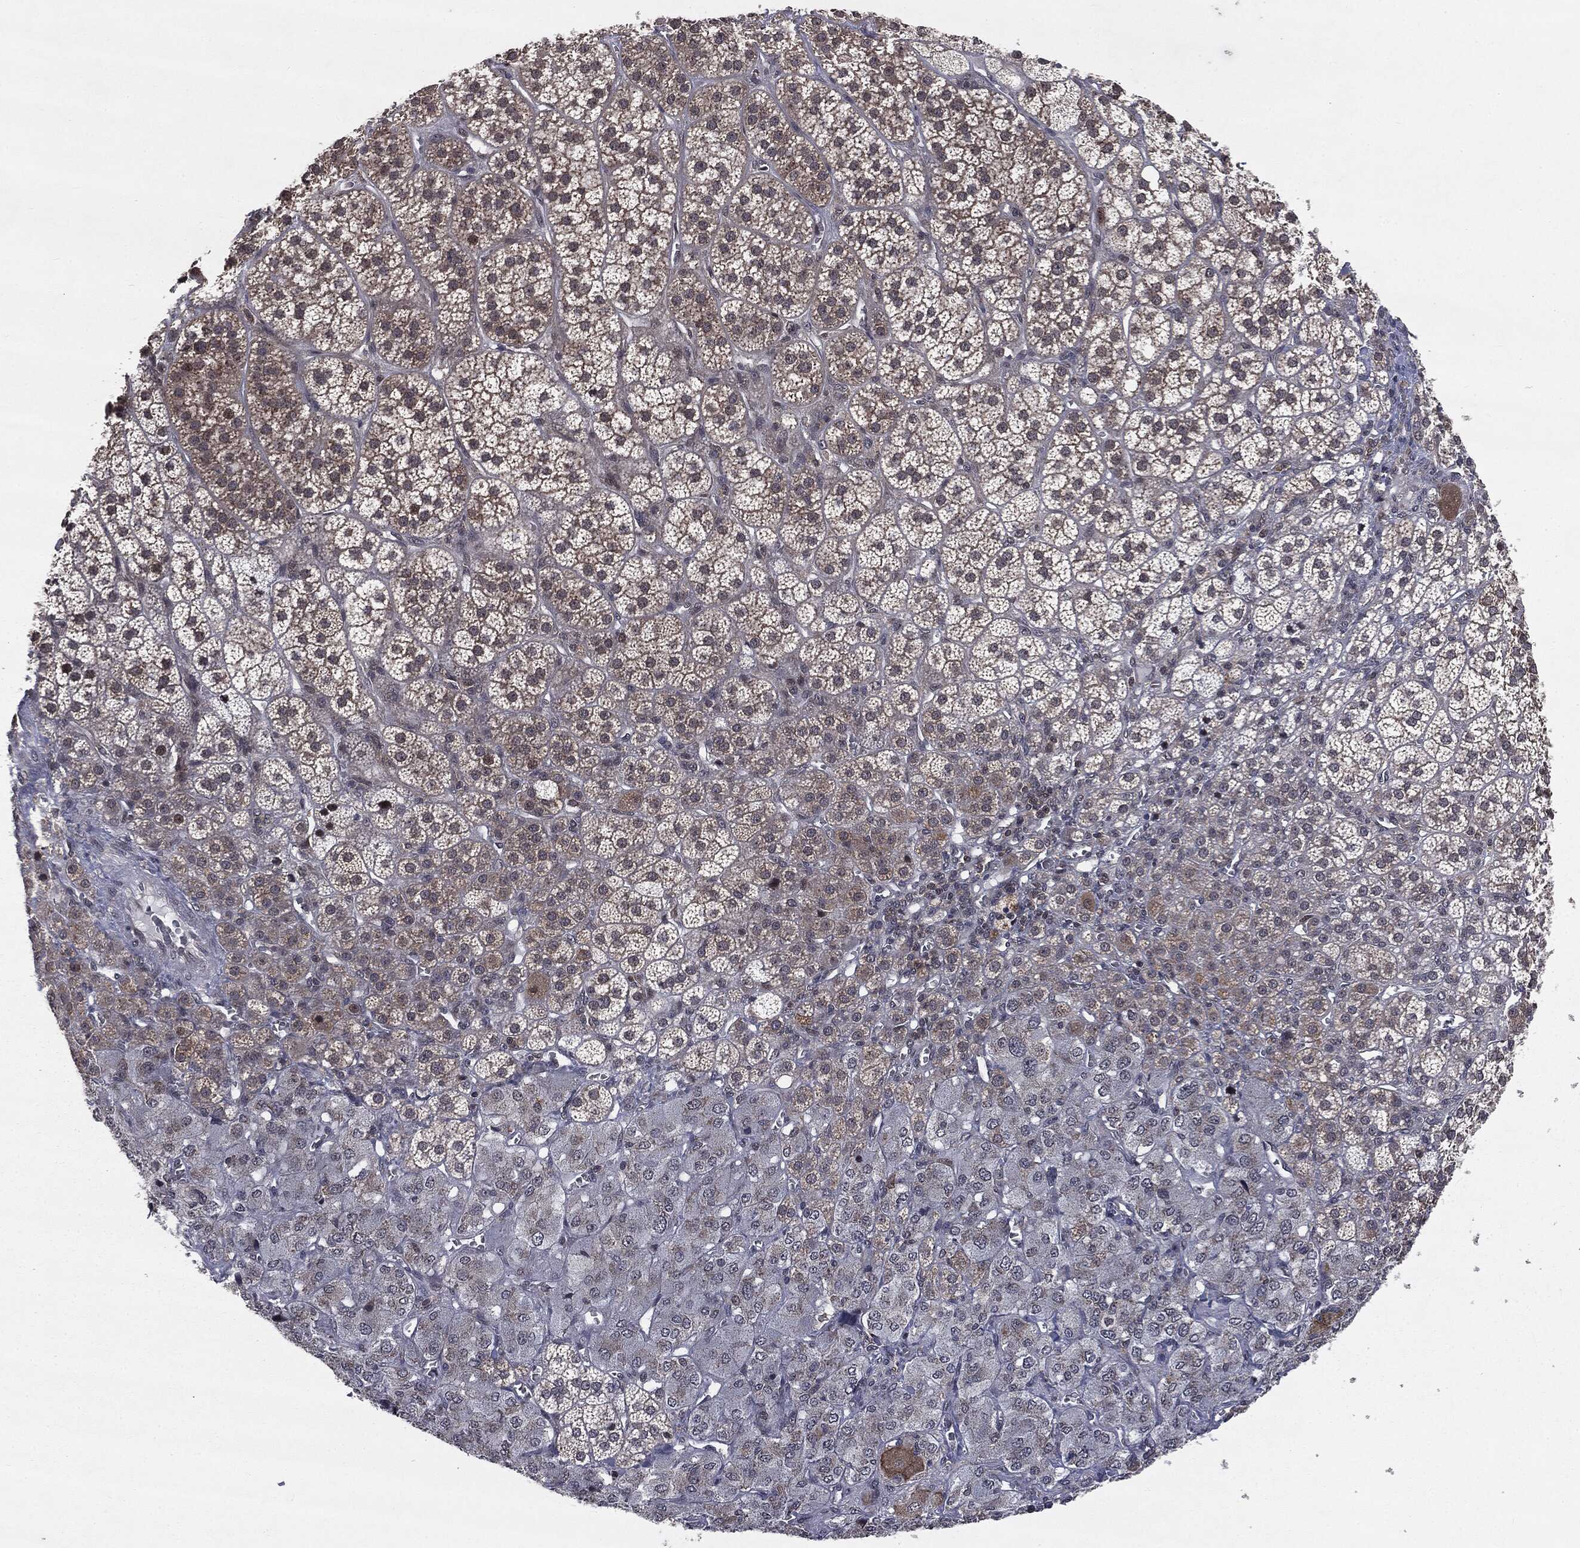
{"staining": {"intensity": "moderate", "quantity": "25%-75%", "location": "cytoplasmic/membranous"}, "tissue": "adrenal gland", "cell_type": "Glandular cells", "image_type": "normal", "snomed": [{"axis": "morphology", "description": "Normal tissue, NOS"}, {"axis": "topography", "description": "Adrenal gland"}], "caption": "Brown immunohistochemical staining in benign adrenal gland exhibits moderate cytoplasmic/membranous expression in approximately 25%-75% of glandular cells.", "gene": "STAU2", "patient": {"sex": "female", "age": 60}}